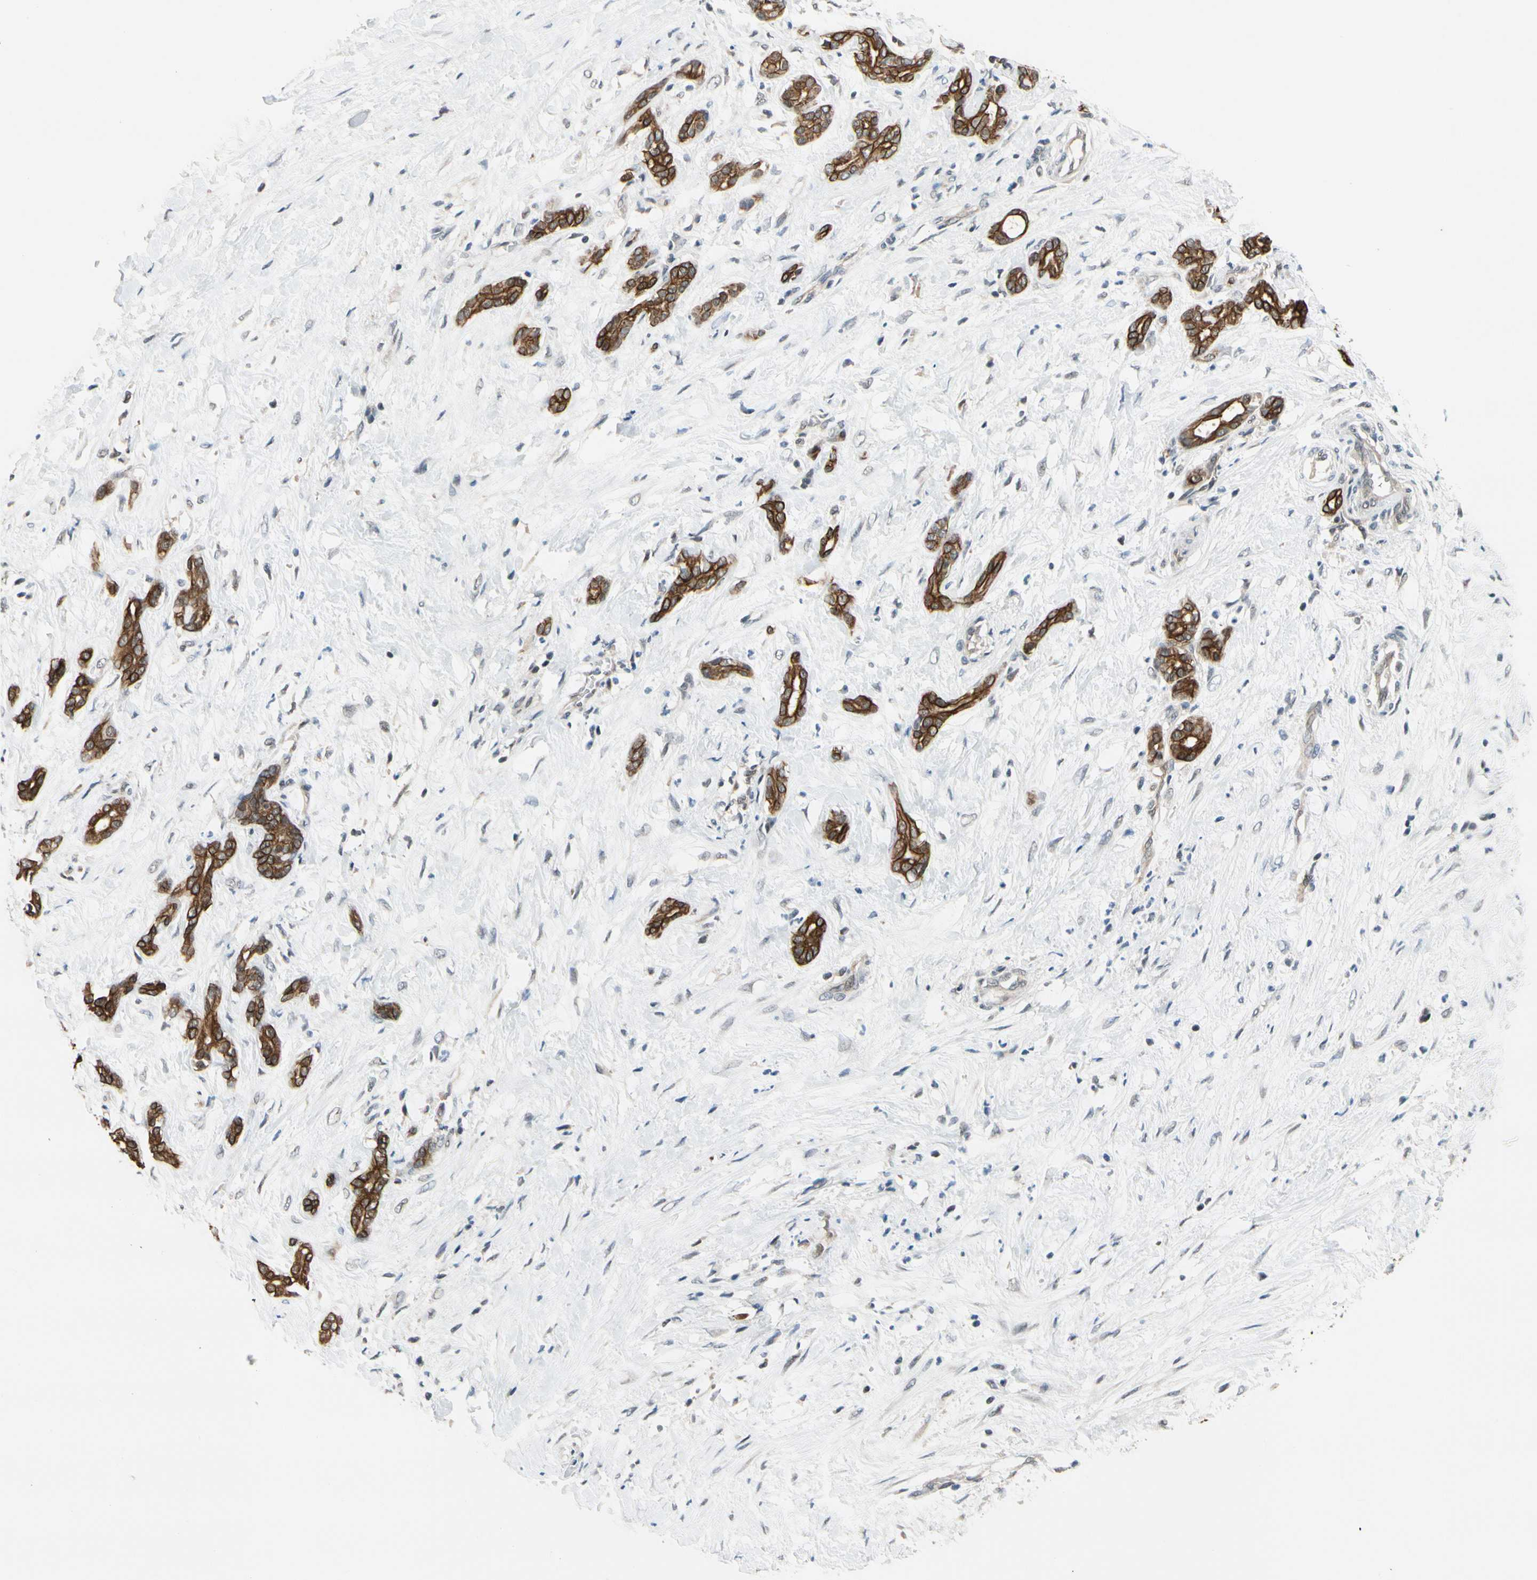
{"staining": {"intensity": "strong", "quantity": ">75%", "location": "cytoplasmic/membranous"}, "tissue": "pancreatic cancer", "cell_type": "Tumor cells", "image_type": "cancer", "snomed": [{"axis": "morphology", "description": "Adenocarcinoma, NOS"}, {"axis": "topography", "description": "Pancreas"}], "caption": "Protein analysis of adenocarcinoma (pancreatic) tissue exhibits strong cytoplasmic/membranous positivity in approximately >75% of tumor cells.", "gene": "TAF12", "patient": {"sex": "male", "age": 41}}